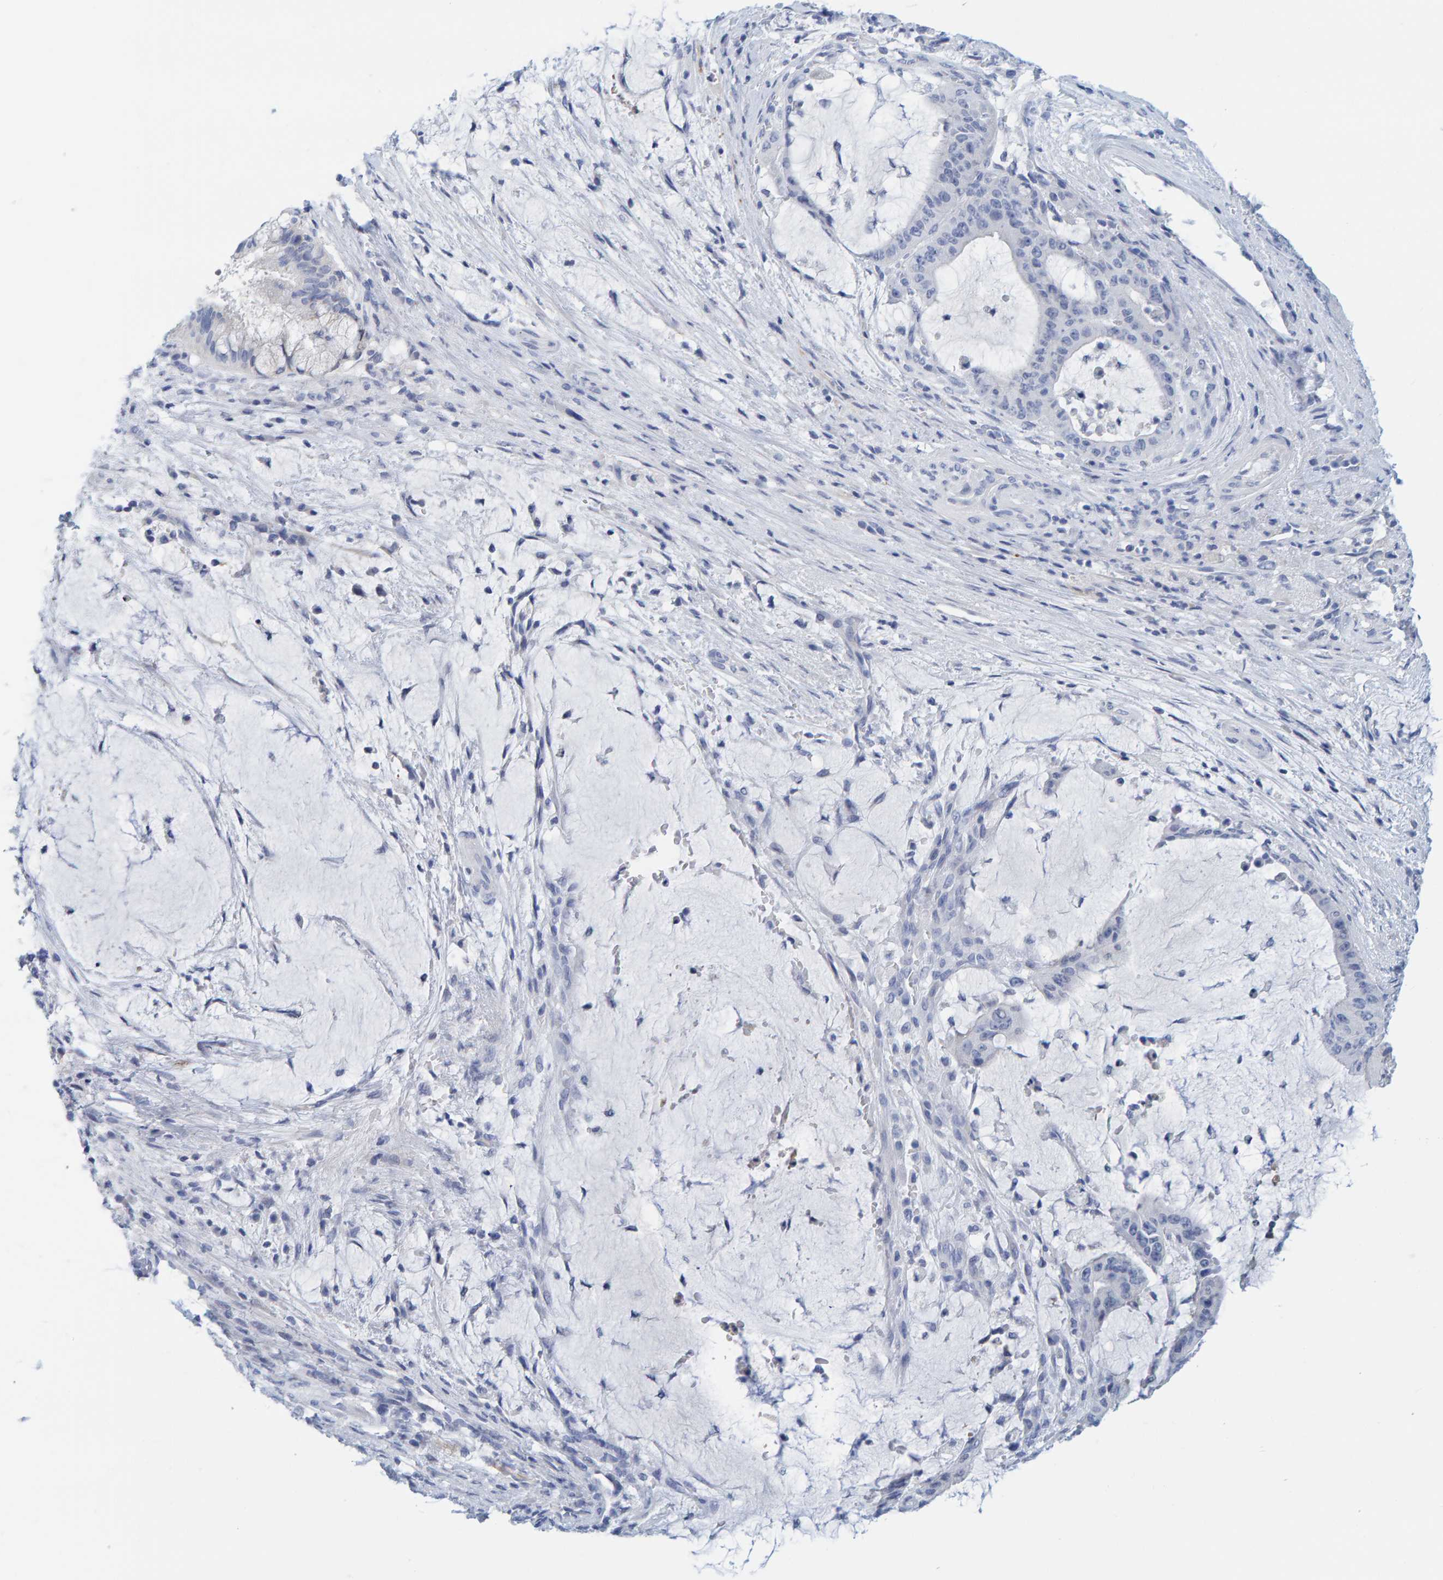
{"staining": {"intensity": "negative", "quantity": "none", "location": "none"}, "tissue": "liver cancer", "cell_type": "Tumor cells", "image_type": "cancer", "snomed": [{"axis": "morphology", "description": "Normal tissue, NOS"}, {"axis": "morphology", "description": "Cholangiocarcinoma"}, {"axis": "topography", "description": "Liver"}, {"axis": "topography", "description": "Peripheral nerve tissue"}], "caption": "The histopathology image reveals no staining of tumor cells in liver cancer. (DAB (3,3'-diaminobenzidine) immunohistochemistry (IHC), high magnification).", "gene": "KLHL11", "patient": {"sex": "female", "age": 73}}